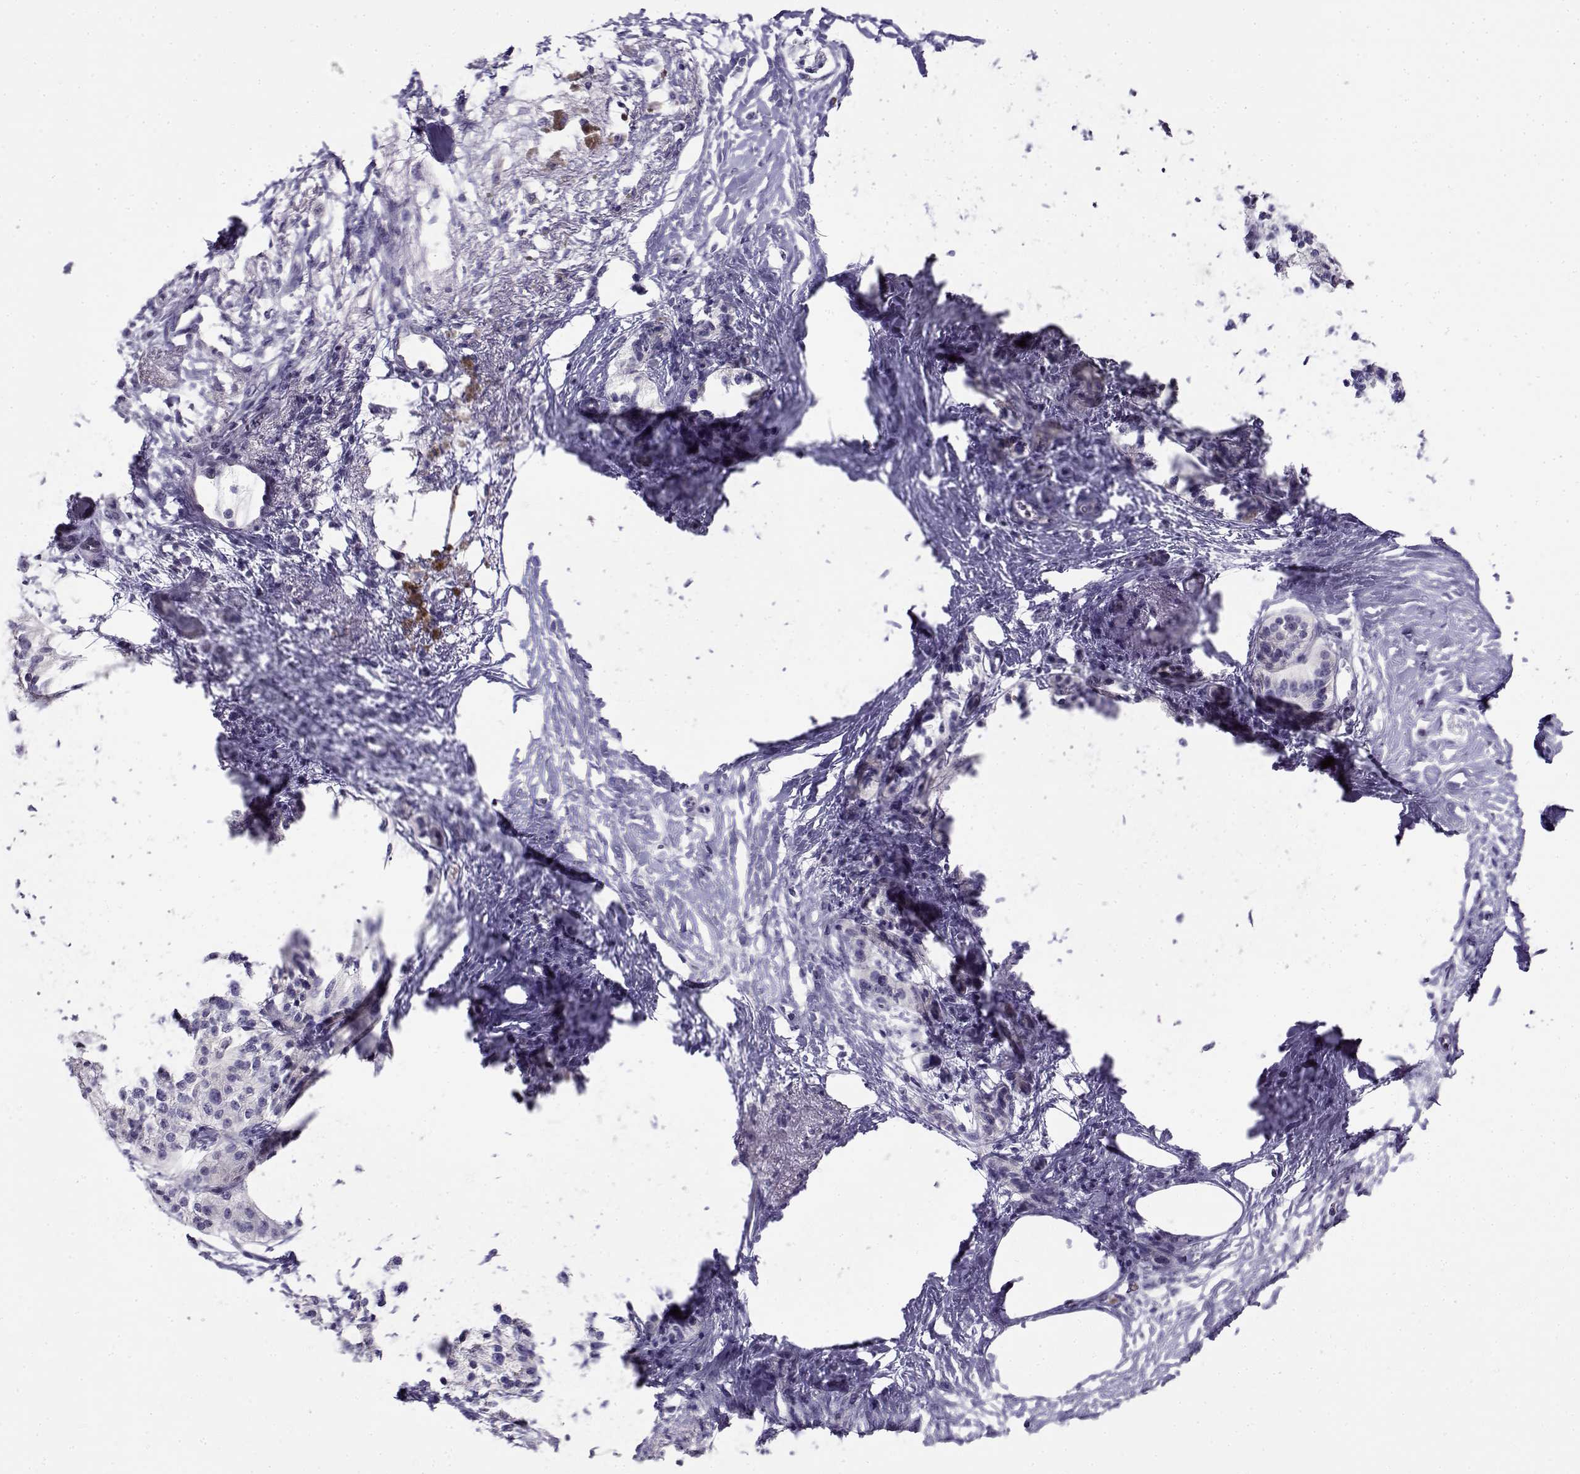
{"staining": {"intensity": "negative", "quantity": "none", "location": "none"}, "tissue": "pancreatic cancer", "cell_type": "Tumor cells", "image_type": "cancer", "snomed": [{"axis": "morphology", "description": "Adenocarcinoma, NOS"}, {"axis": "topography", "description": "Pancreas"}], "caption": "There is no significant expression in tumor cells of pancreatic cancer.", "gene": "FEZF1", "patient": {"sex": "female", "age": 72}}